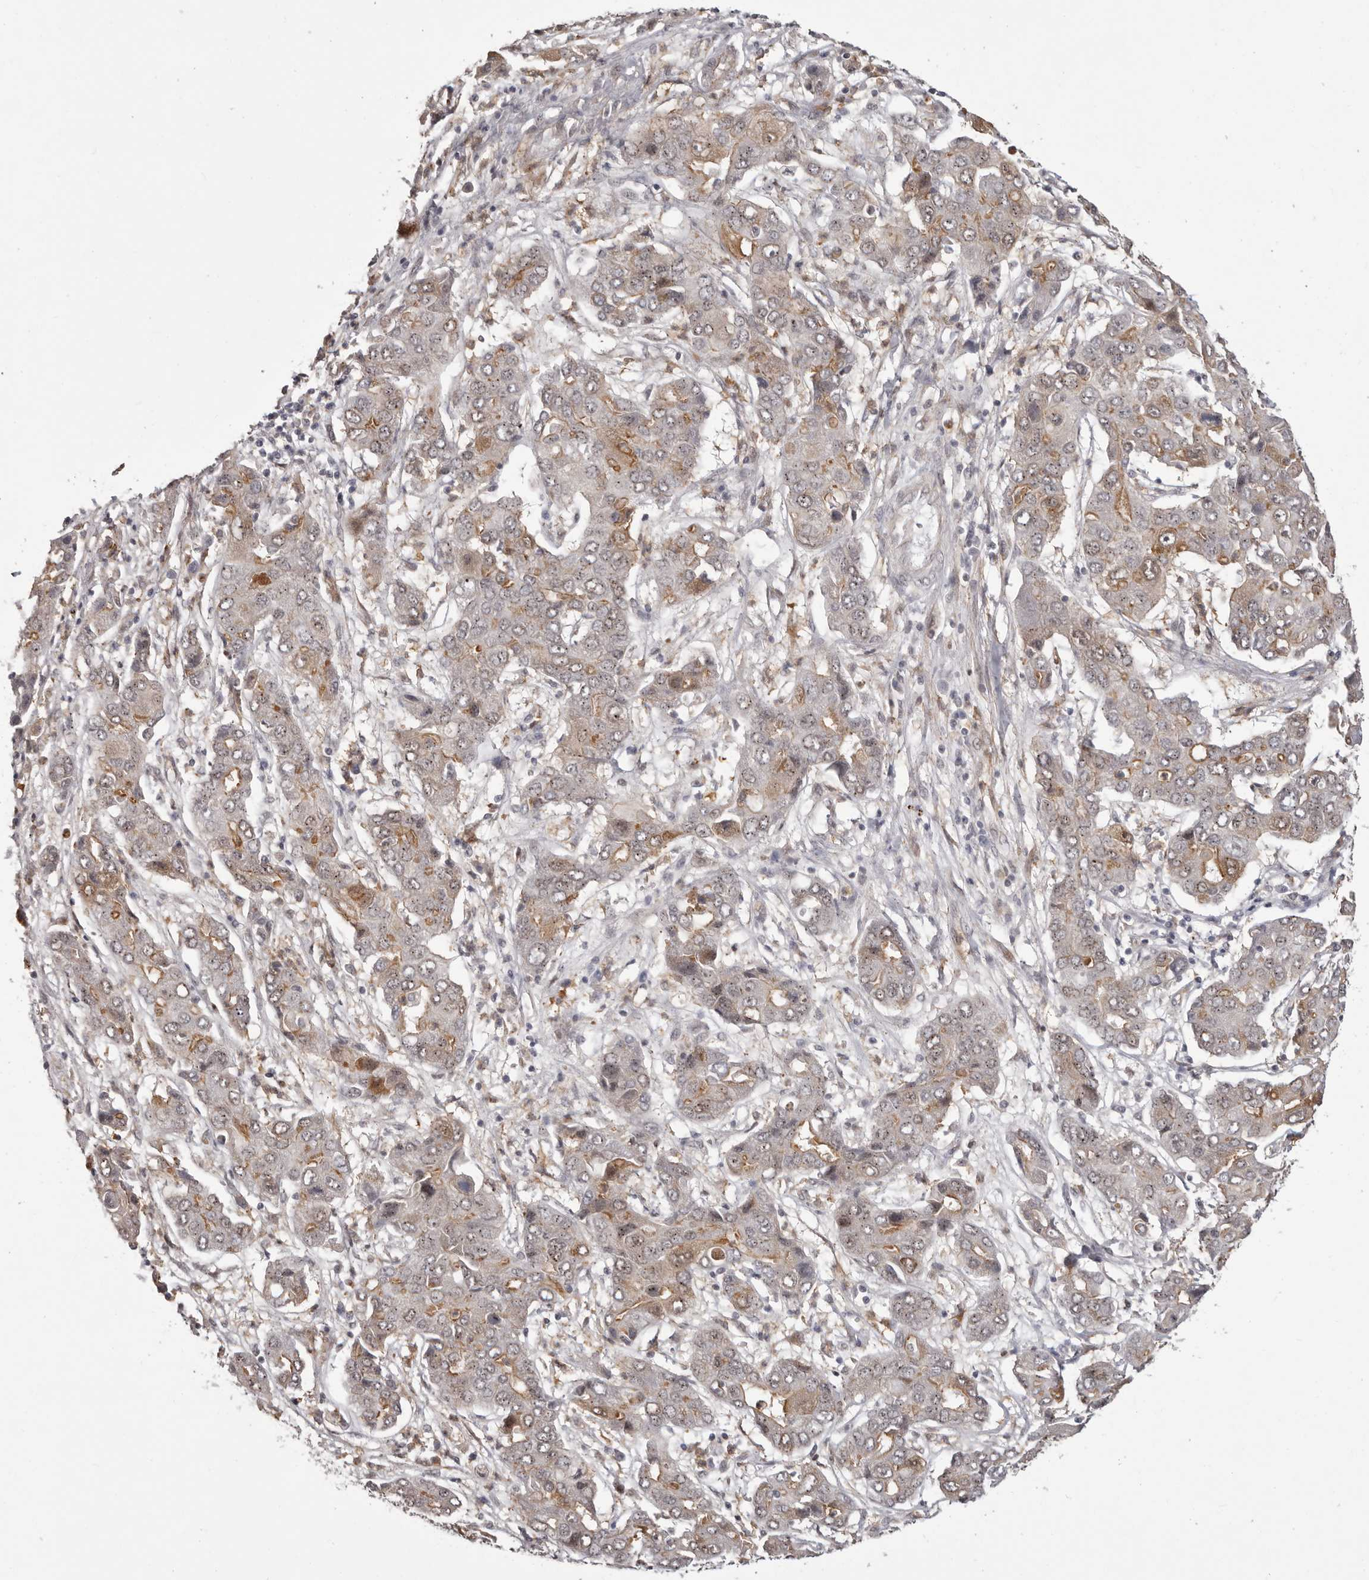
{"staining": {"intensity": "weak", "quantity": "<25%", "location": "cytoplasmic/membranous"}, "tissue": "liver cancer", "cell_type": "Tumor cells", "image_type": "cancer", "snomed": [{"axis": "morphology", "description": "Cholangiocarcinoma"}, {"axis": "topography", "description": "Liver"}], "caption": "Immunohistochemistry (IHC) image of neoplastic tissue: human liver cholangiocarcinoma stained with DAB reveals no significant protein positivity in tumor cells.", "gene": "RNF2", "patient": {"sex": "male", "age": 67}}